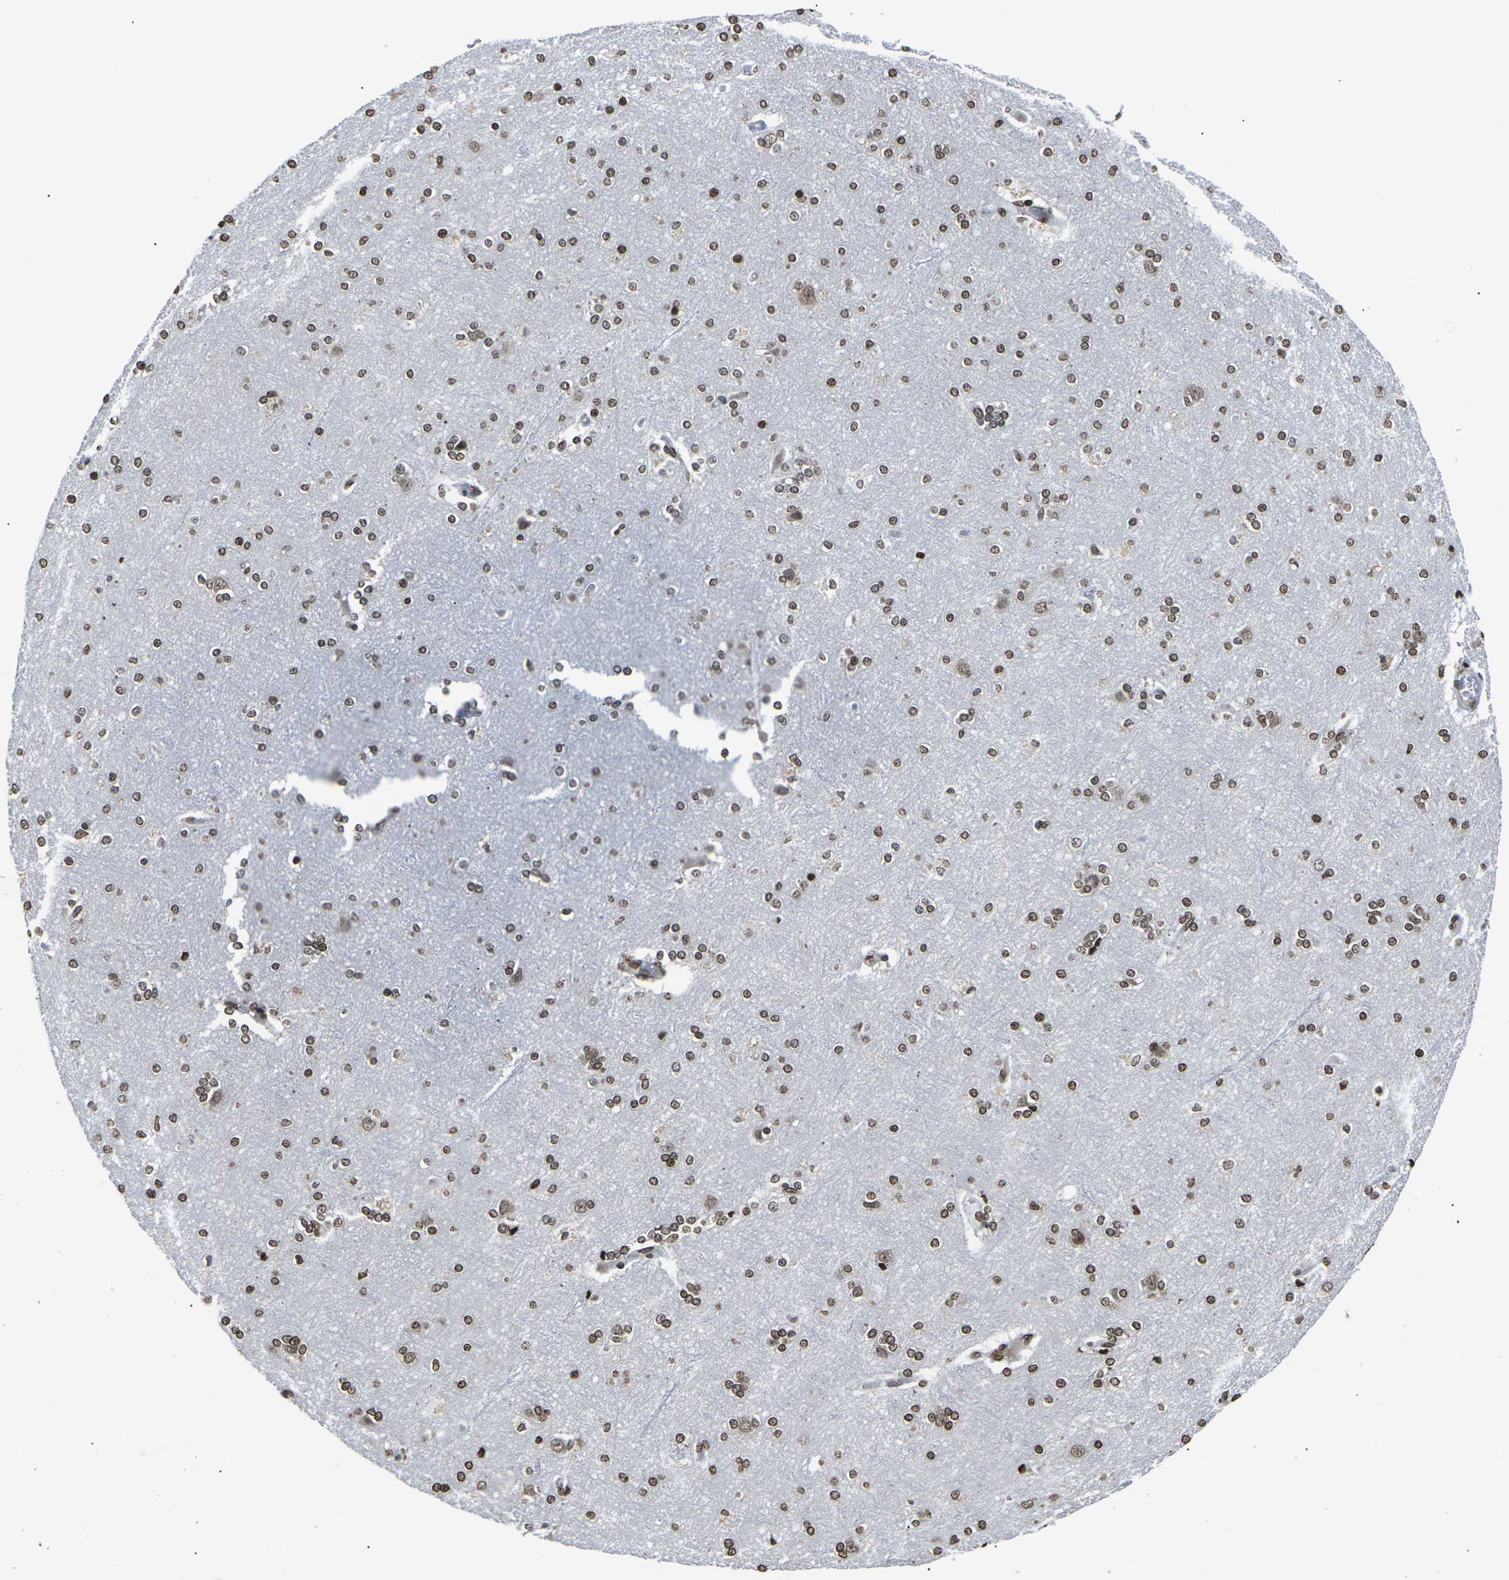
{"staining": {"intensity": "moderate", "quantity": ">75%", "location": "nuclear"}, "tissue": "cerebral cortex", "cell_type": "Endothelial cells", "image_type": "normal", "snomed": [{"axis": "morphology", "description": "Normal tissue, NOS"}, {"axis": "topography", "description": "Cerebral cortex"}], "caption": "A medium amount of moderate nuclear positivity is identified in approximately >75% of endothelial cells in normal cerebral cortex. The staining was performed using DAB (3,3'-diaminobenzidine), with brown indicating positive protein expression. Nuclei are stained blue with hematoxylin.", "gene": "ETV5", "patient": {"sex": "female", "age": 54}}